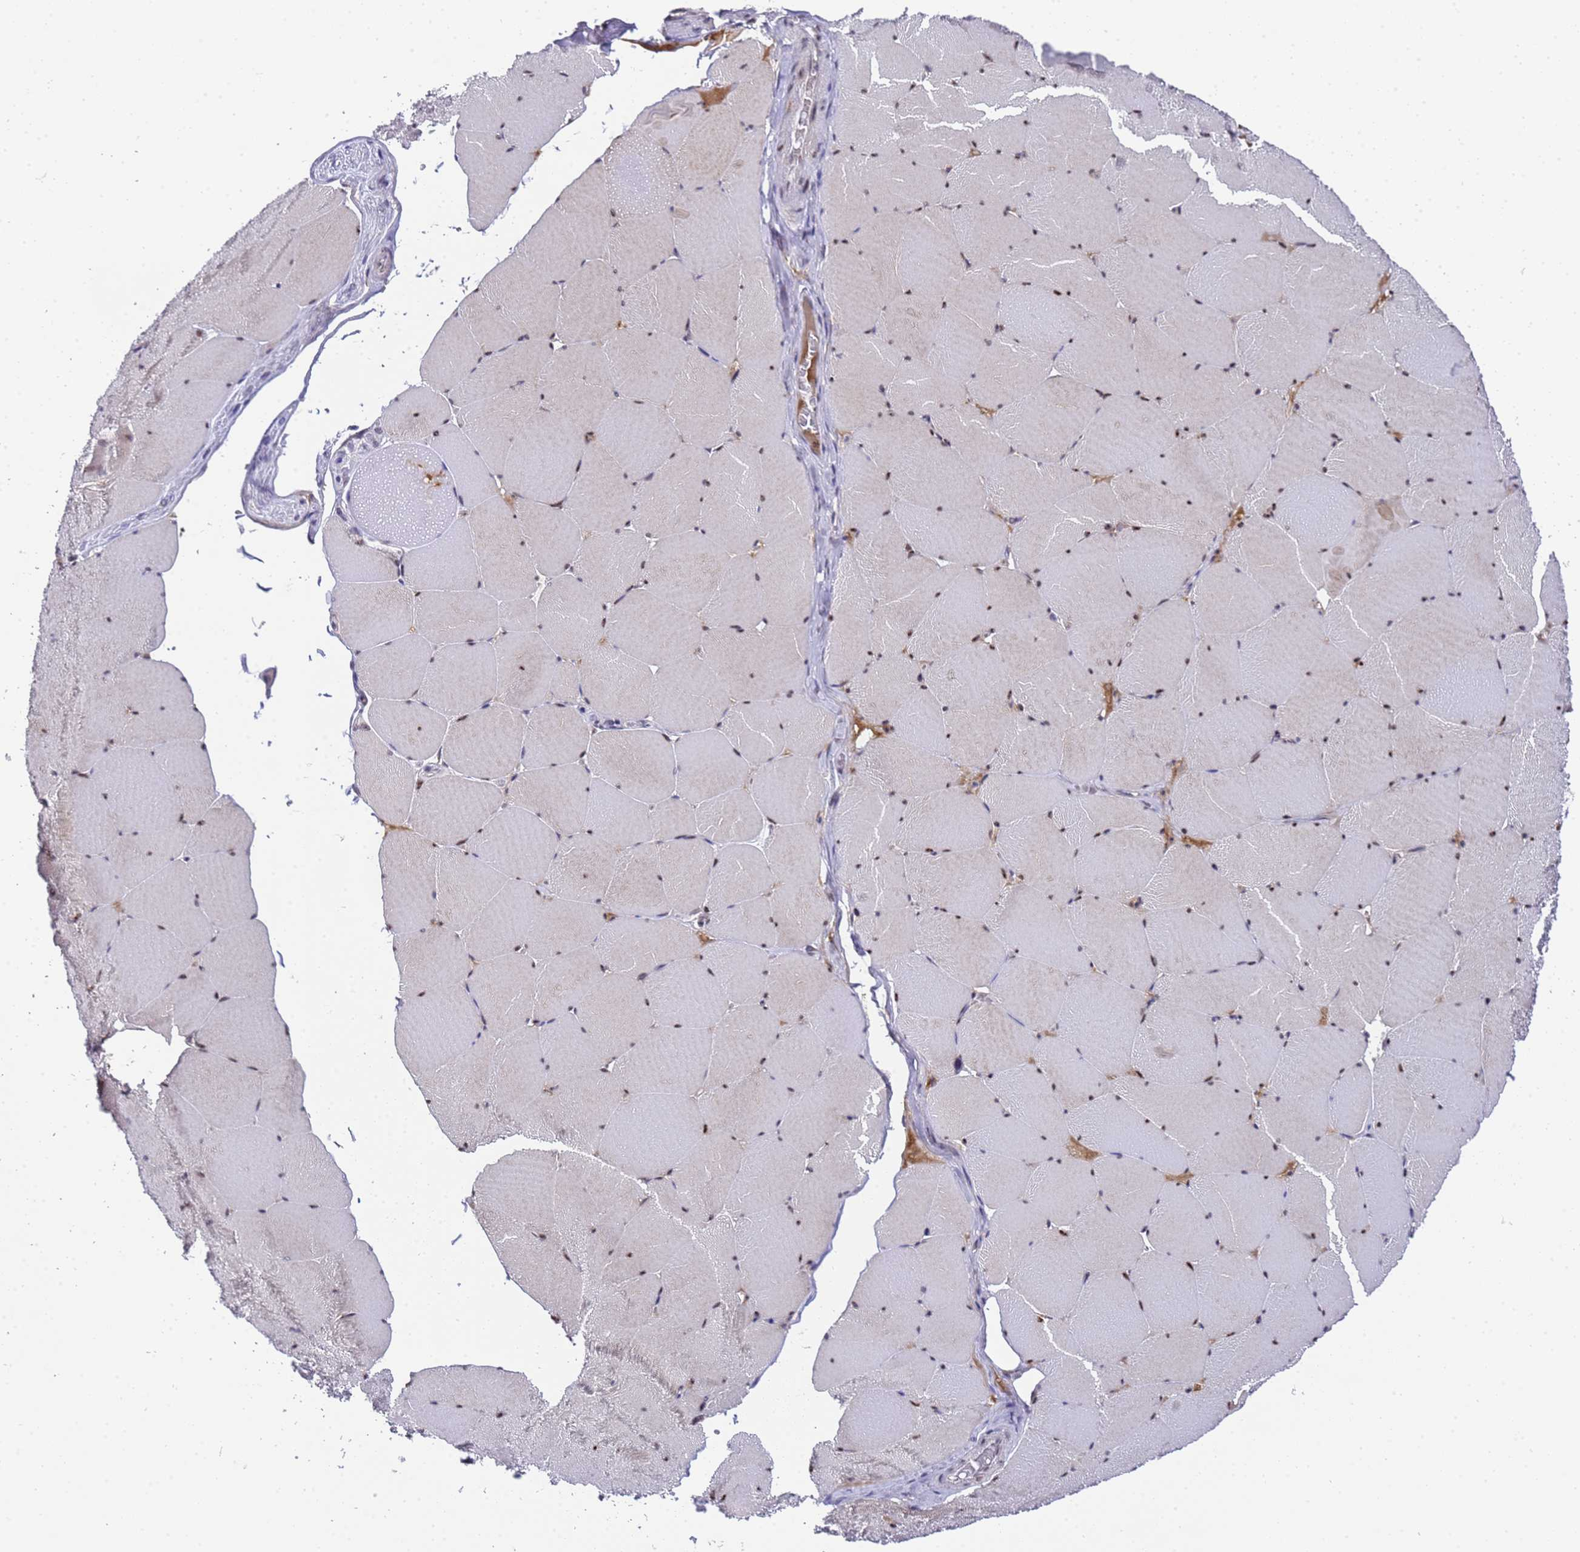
{"staining": {"intensity": "moderate", "quantity": "25%-75%", "location": "cytoplasmic/membranous,nuclear"}, "tissue": "skeletal muscle", "cell_type": "Myocytes", "image_type": "normal", "snomed": [{"axis": "morphology", "description": "Normal tissue, NOS"}, {"axis": "topography", "description": "Skeletal muscle"}, {"axis": "topography", "description": "Head-Neck"}], "caption": "Immunohistochemistry of normal skeletal muscle exhibits medium levels of moderate cytoplasmic/membranous,nuclear staining in approximately 25%-75% of myocytes.", "gene": "C19orf47", "patient": {"sex": "male", "age": 66}}